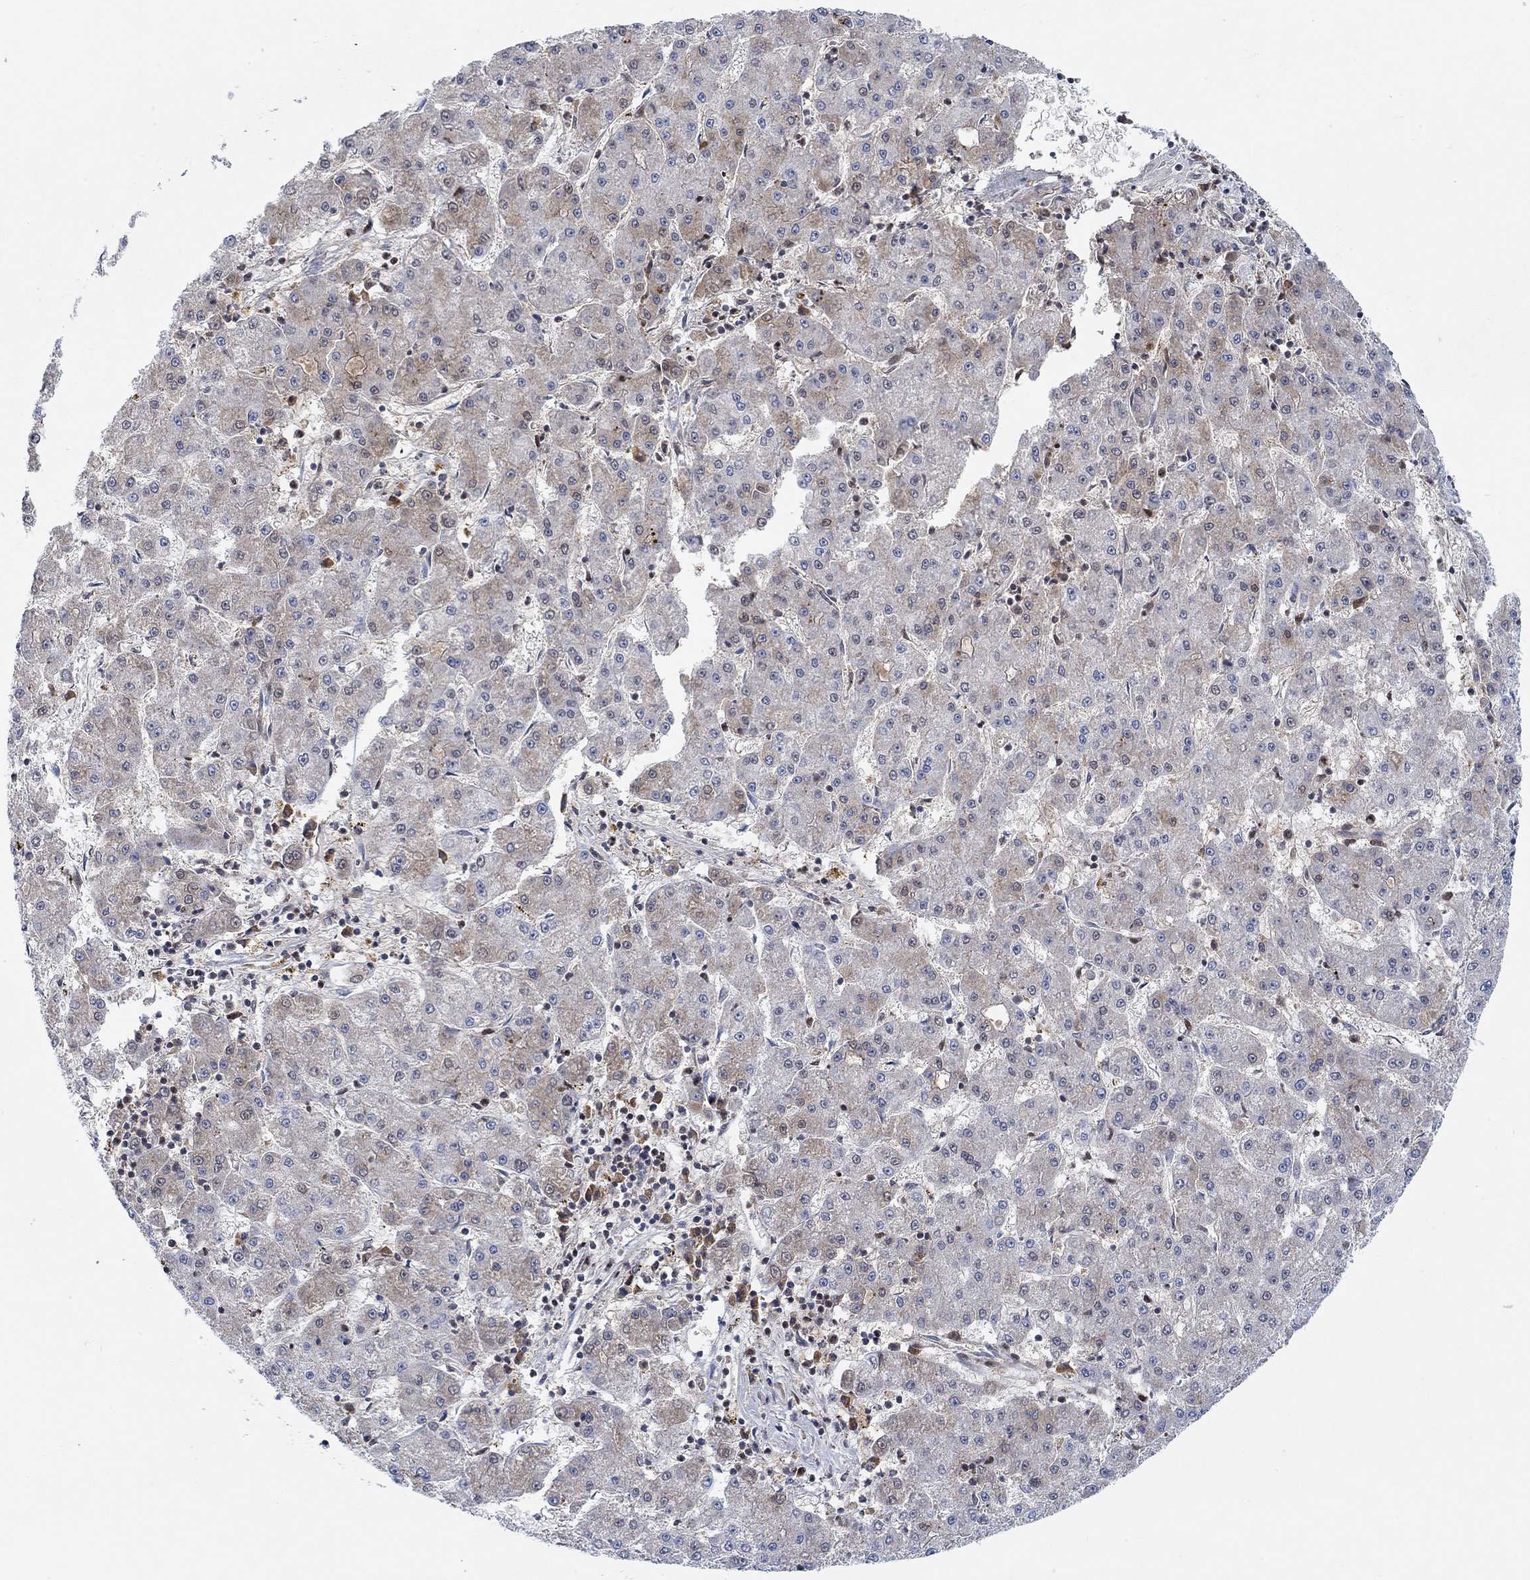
{"staining": {"intensity": "weak", "quantity": "<25%", "location": "cytoplasmic/membranous"}, "tissue": "liver cancer", "cell_type": "Tumor cells", "image_type": "cancer", "snomed": [{"axis": "morphology", "description": "Carcinoma, Hepatocellular, NOS"}, {"axis": "topography", "description": "Liver"}], "caption": "Hepatocellular carcinoma (liver) was stained to show a protein in brown. There is no significant positivity in tumor cells.", "gene": "THAP8", "patient": {"sex": "male", "age": 73}}